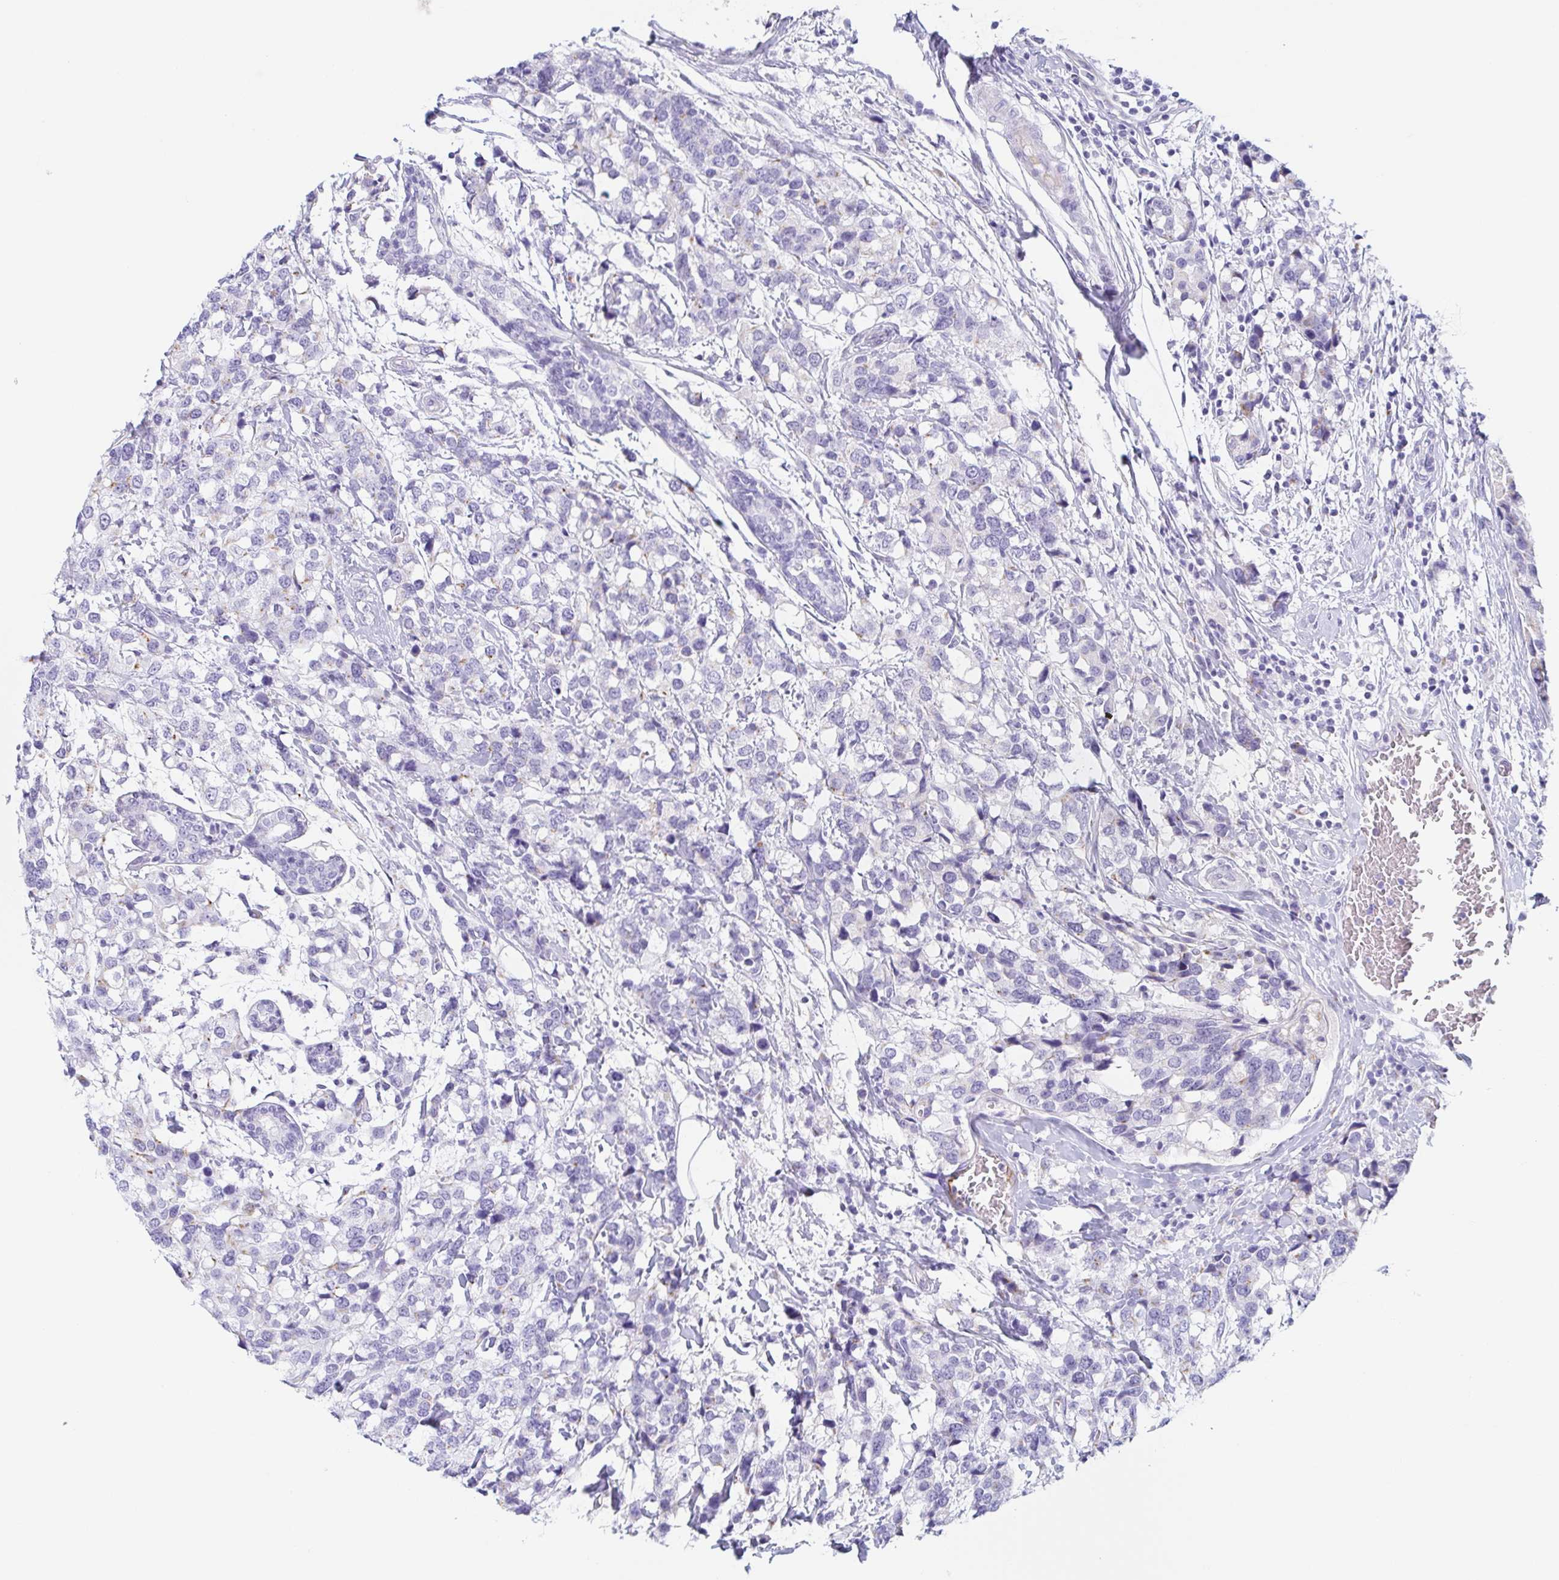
{"staining": {"intensity": "negative", "quantity": "none", "location": "none"}, "tissue": "breast cancer", "cell_type": "Tumor cells", "image_type": "cancer", "snomed": [{"axis": "morphology", "description": "Lobular carcinoma"}, {"axis": "topography", "description": "Breast"}], "caption": "Breast cancer was stained to show a protein in brown. There is no significant staining in tumor cells.", "gene": "LDLRAD1", "patient": {"sex": "female", "age": 59}}